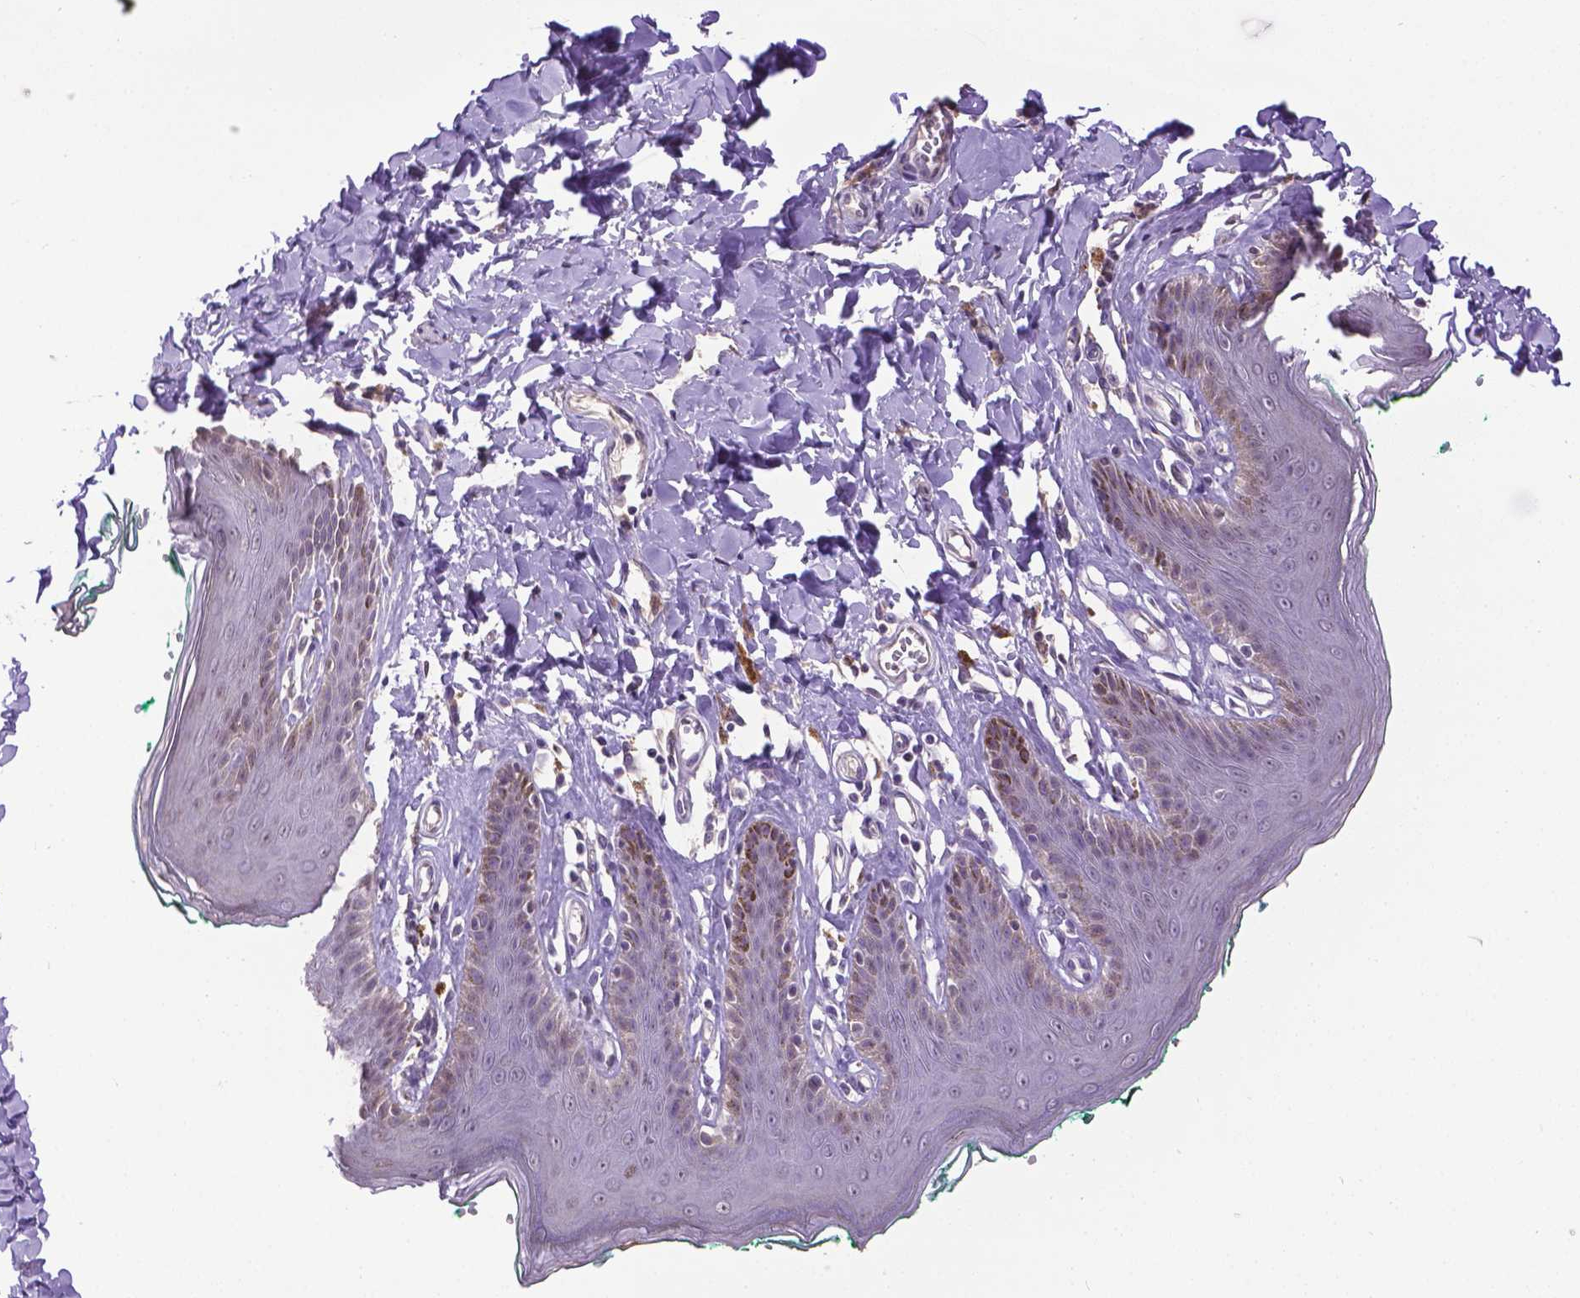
{"staining": {"intensity": "weak", "quantity": "<25%", "location": "cytoplasmic/membranous"}, "tissue": "skin", "cell_type": "Epidermal cells", "image_type": "normal", "snomed": [{"axis": "morphology", "description": "Normal tissue, NOS"}, {"axis": "topography", "description": "Vulva"}, {"axis": "topography", "description": "Peripheral nerve tissue"}], "caption": "Epidermal cells are negative for brown protein staining in benign skin. The staining was performed using DAB (3,3'-diaminobenzidine) to visualize the protein expression in brown, while the nuclei were stained in blue with hematoxylin (Magnification: 20x).", "gene": "CPM", "patient": {"sex": "female", "age": 66}}